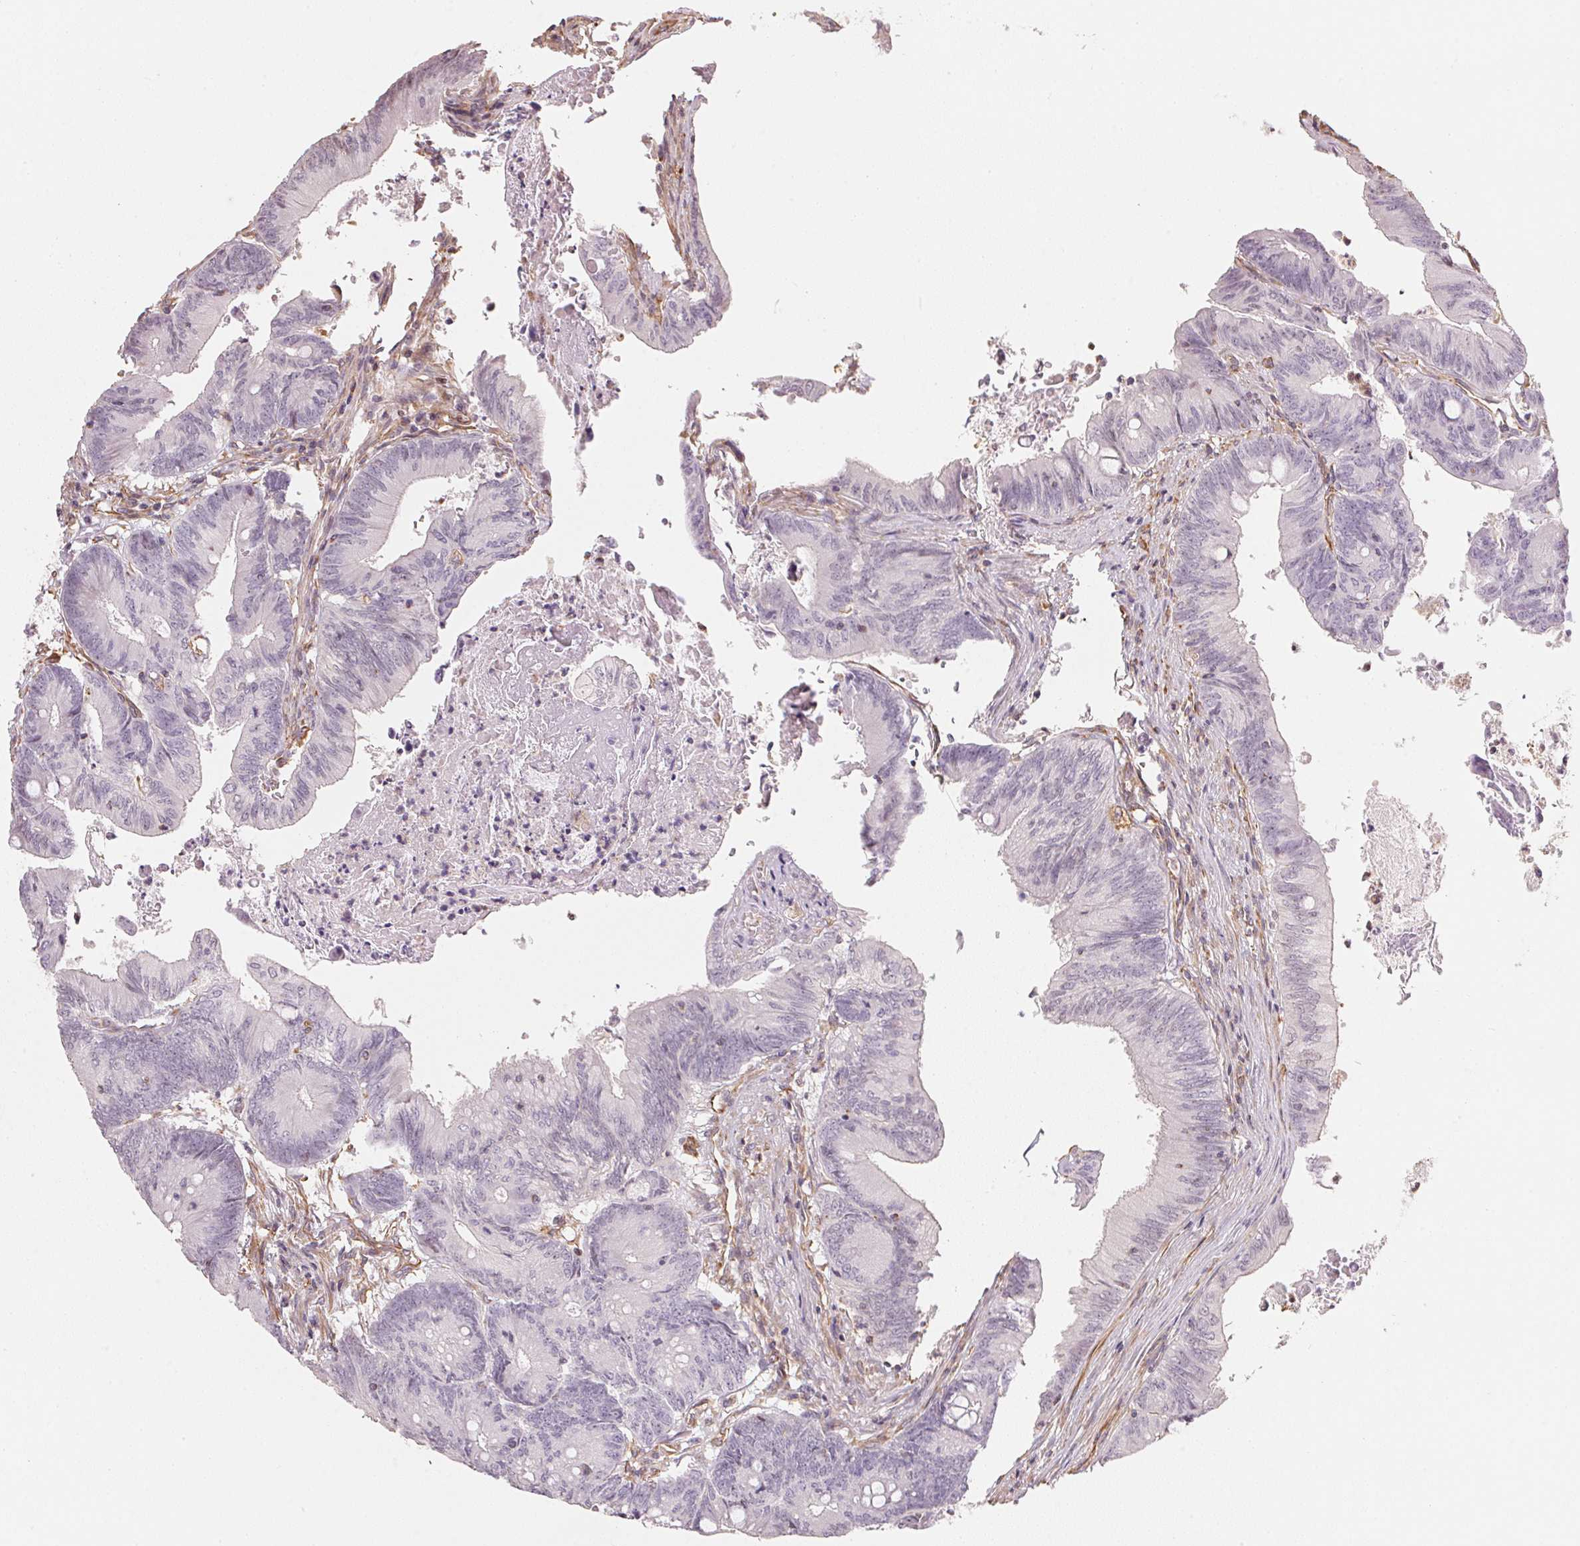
{"staining": {"intensity": "negative", "quantity": "none", "location": "none"}, "tissue": "colorectal cancer", "cell_type": "Tumor cells", "image_type": "cancer", "snomed": [{"axis": "morphology", "description": "Adenocarcinoma, NOS"}, {"axis": "topography", "description": "Colon"}], "caption": "IHC image of colorectal adenocarcinoma stained for a protein (brown), which shows no positivity in tumor cells.", "gene": "FOXR2", "patient": {"sex": "female", "age": 70}}